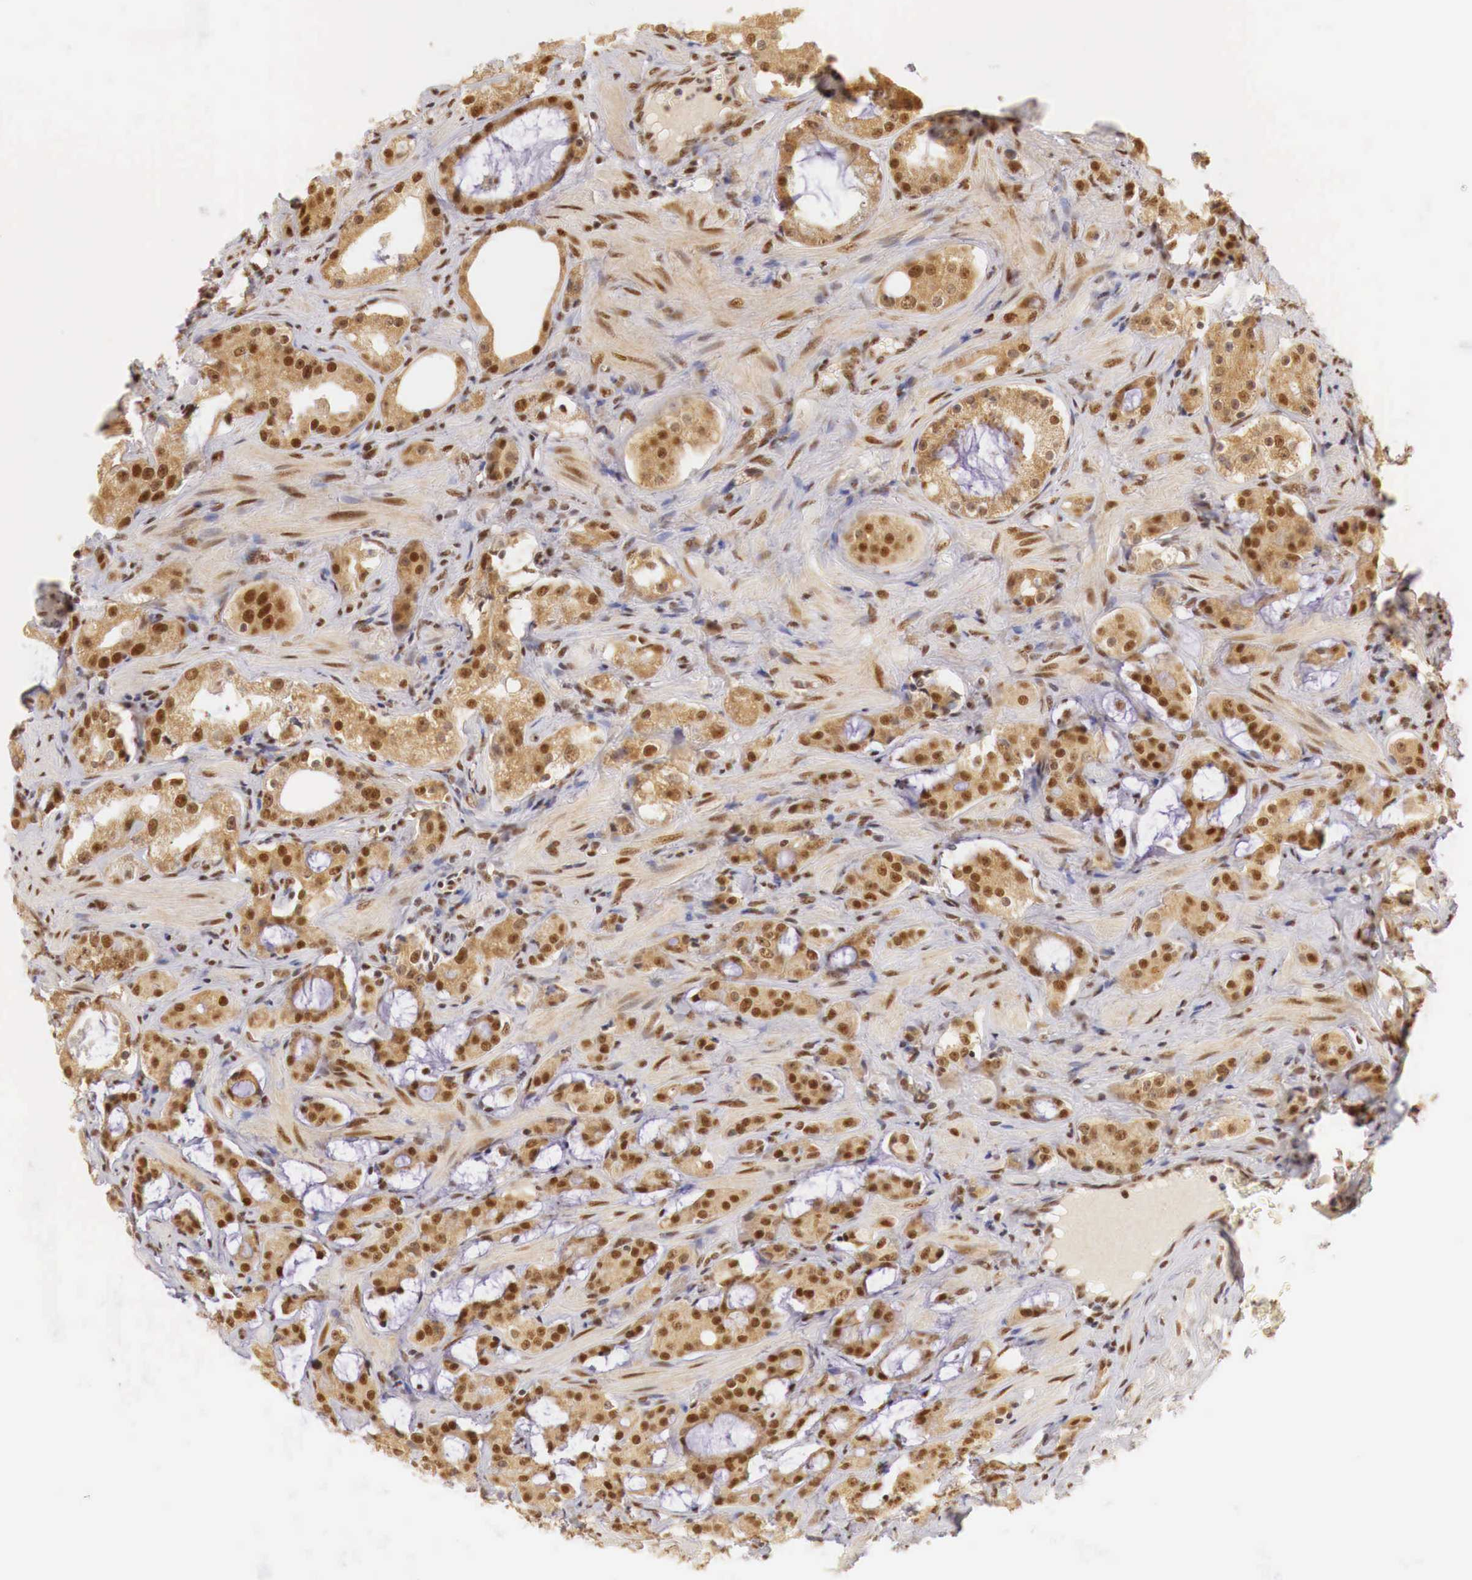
{"staining": {"intensity": "moderate", "quantity": ">75%", "location": "cytoplasmic/membranous,nuclear"}, "tissue": "prostate cancer", "cell_type": "Tumor cells", "image_type": "cancer", "snomed": [{"axis": "morphology", "description": "Adenocarcinoma, Medium grade"}, {"axis": "topography", "description": "Prostate"}], "caption": "Moderate cytoplasmic/membranous and nuclear staining for a protein is appreciated in approximately >75% of tumor cells of prostate cancer (medium-grade adenocarcinoma) using IHC.", "gene": "GPKOW", "patient": {"sex": "male", "age": 73}}